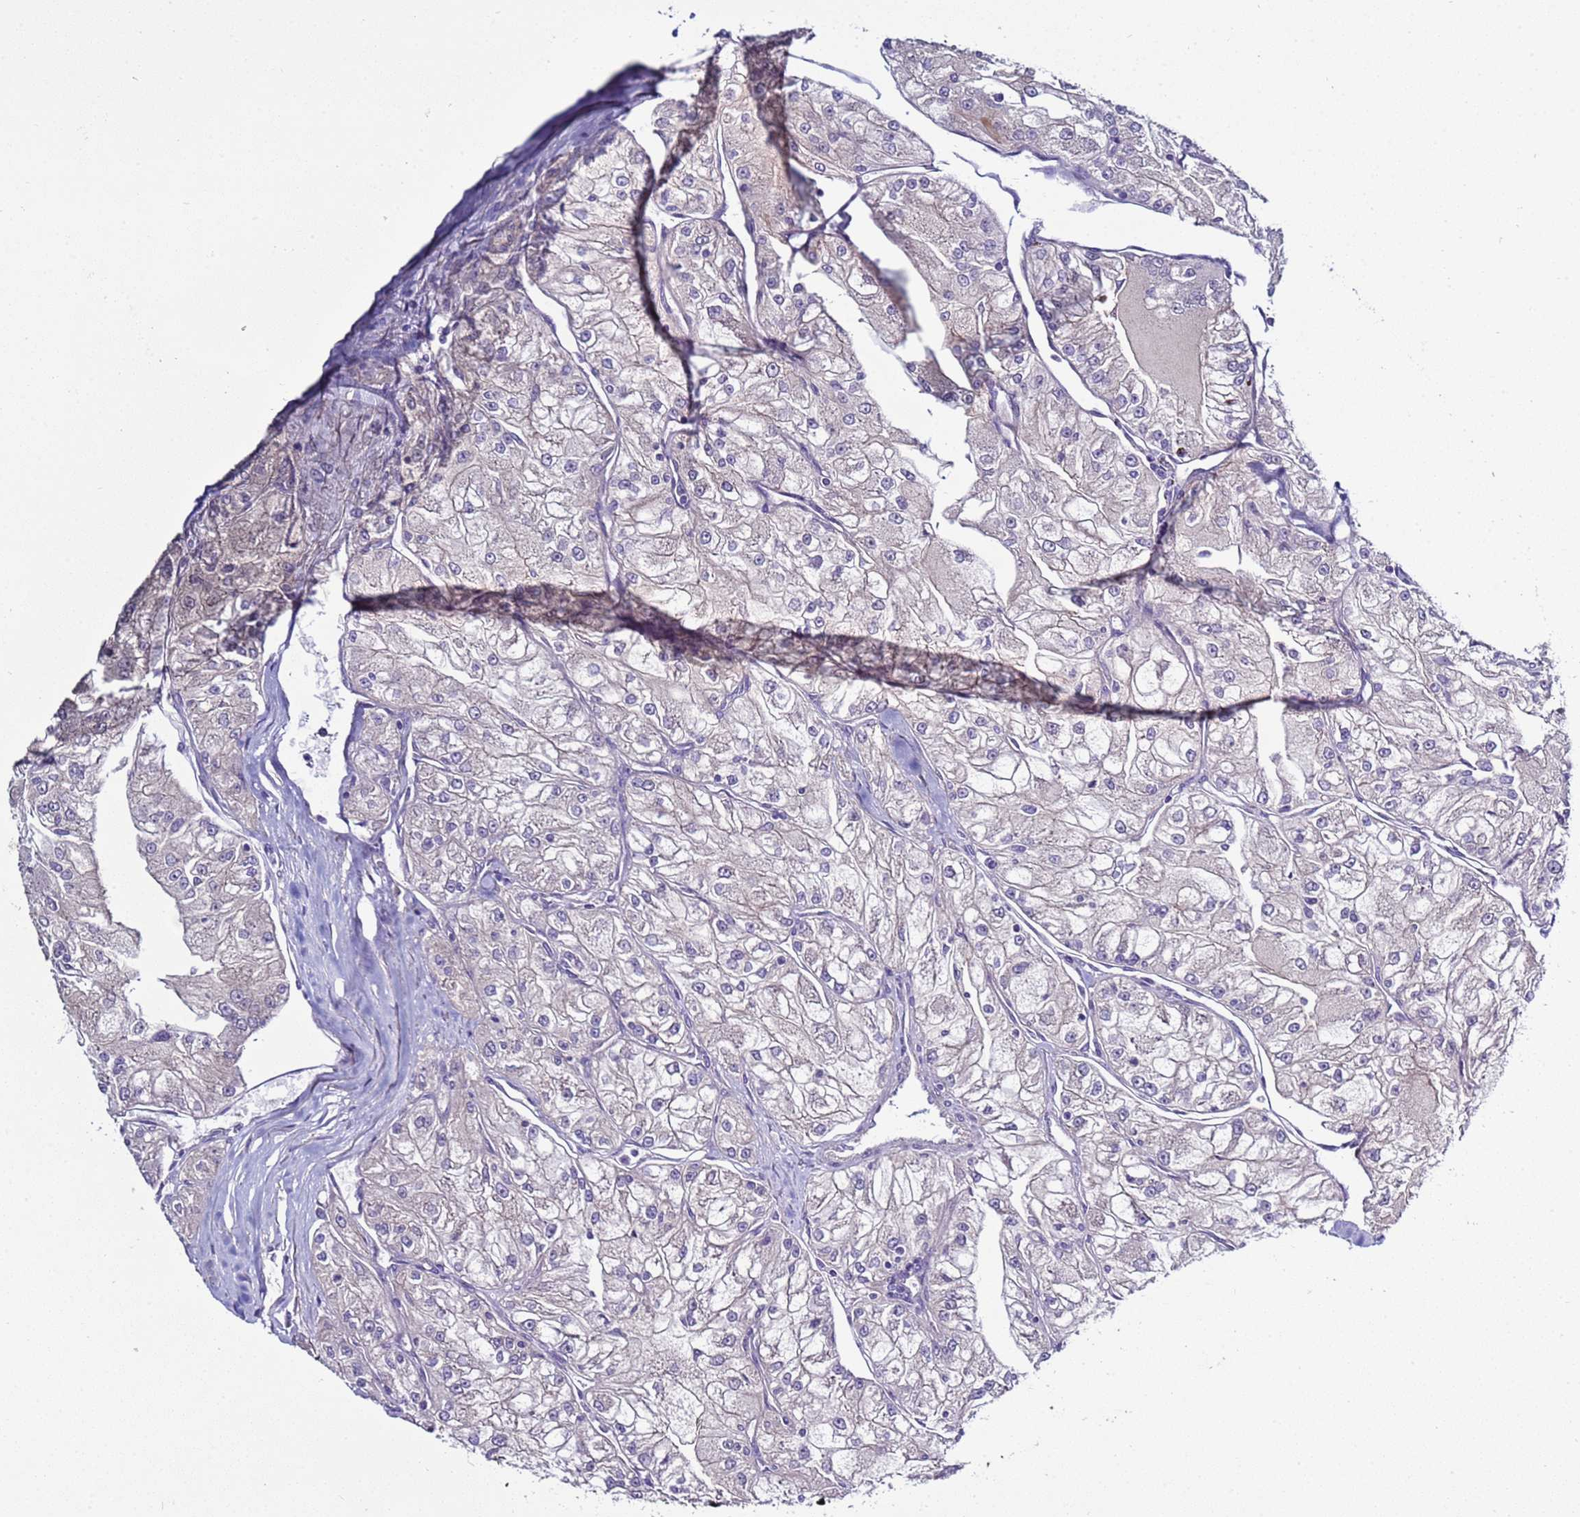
{"staining": {"intensity": "negative", "quantity": "none", "location": "none"}, "tissue": "renal cancer", "cell_type": "Tumor cells", "image_type": "cancer", "snomed": [{"axis": "morphology", "description": "Adenocarcinoma, NOS"}, {"axis": "topography", "description": "Kidney"}], "caption": "Protein analysis of renal cancer displays no significant positivity in tumor cells.", "gene": "RABL2B", "patient": {"sex": "female", "age": 72}}